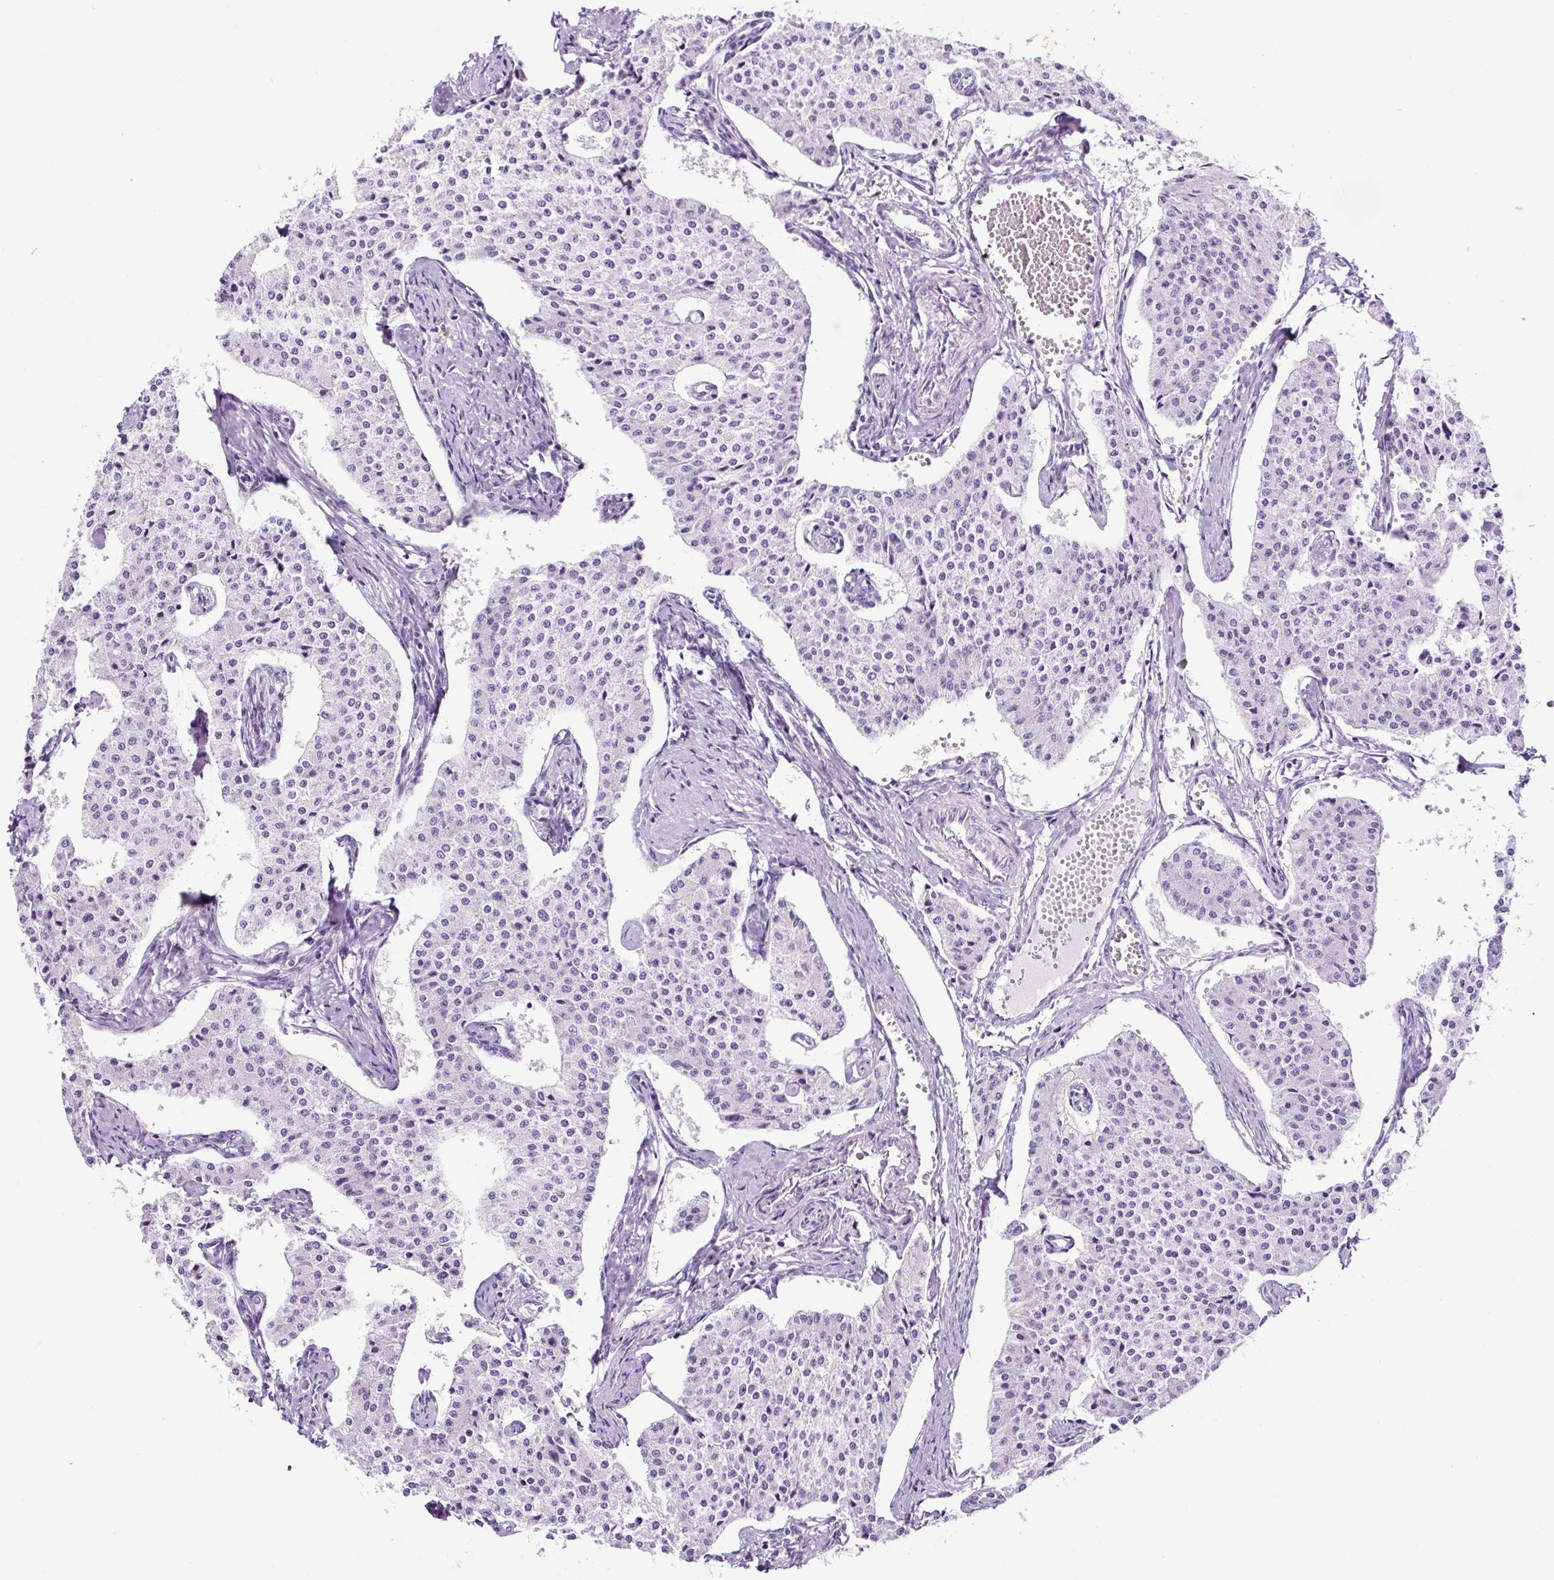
{"staining": {"intensity": "negative", "quantity": "none", "location": "none"}, "tissue": "carcinoid", "cell_type": "Tumor cells", "image_type": "cancer", "snomed": [{"axis": "morphology", "description": "Carcinoid, malignant, NOS"}, {"axis": "topography", "description": "Colon"}], "caption": "This is an immunohistochemistry histopathology image of human carcinoid (malignant). There is no positivity in tumor cells.", "gene": "RNF212B", "patient": {"sex": "female", "age": 52}}